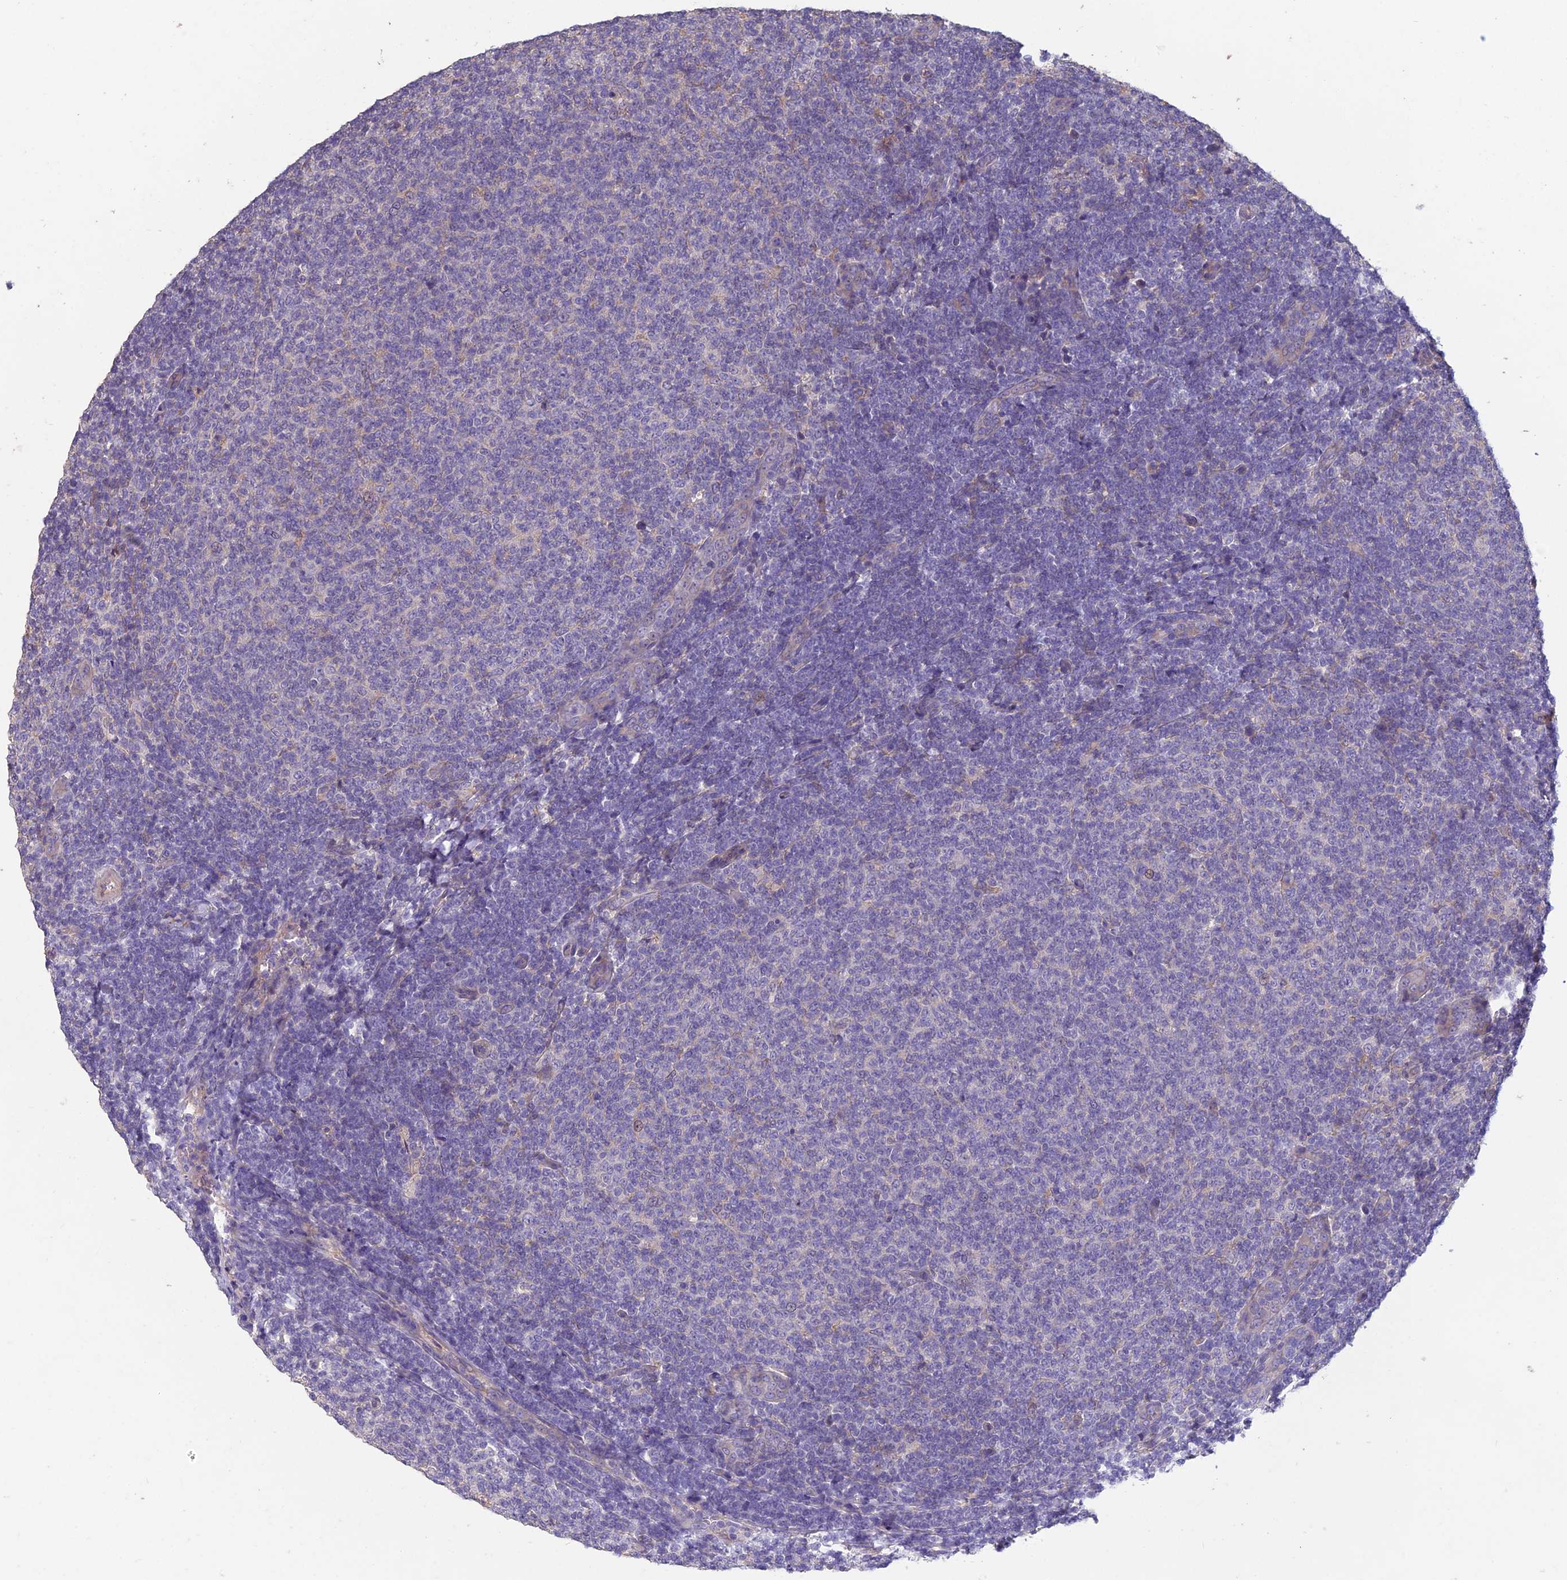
{"staining": {"intensity": "negative", "quantity": "none", "location": "none"}, "tissue": "lymphoma", "cell_type": "Tumor cells", "image_type": "cancer", "snomed": [{"axis": "morphology", "description": "Malignant lymphoma, non-Hodgkin's type, Low grade"}, {"axis": "topography", "description": "Lymph node"}], "caption": "Immunohistochemical staining of malignant lymphoma, non-Hodgkin's type (low-grade) displays no significant expression in tumor cells.", "gene": "CEACAM16", "patient": {"sex": "male", "age": 66}}